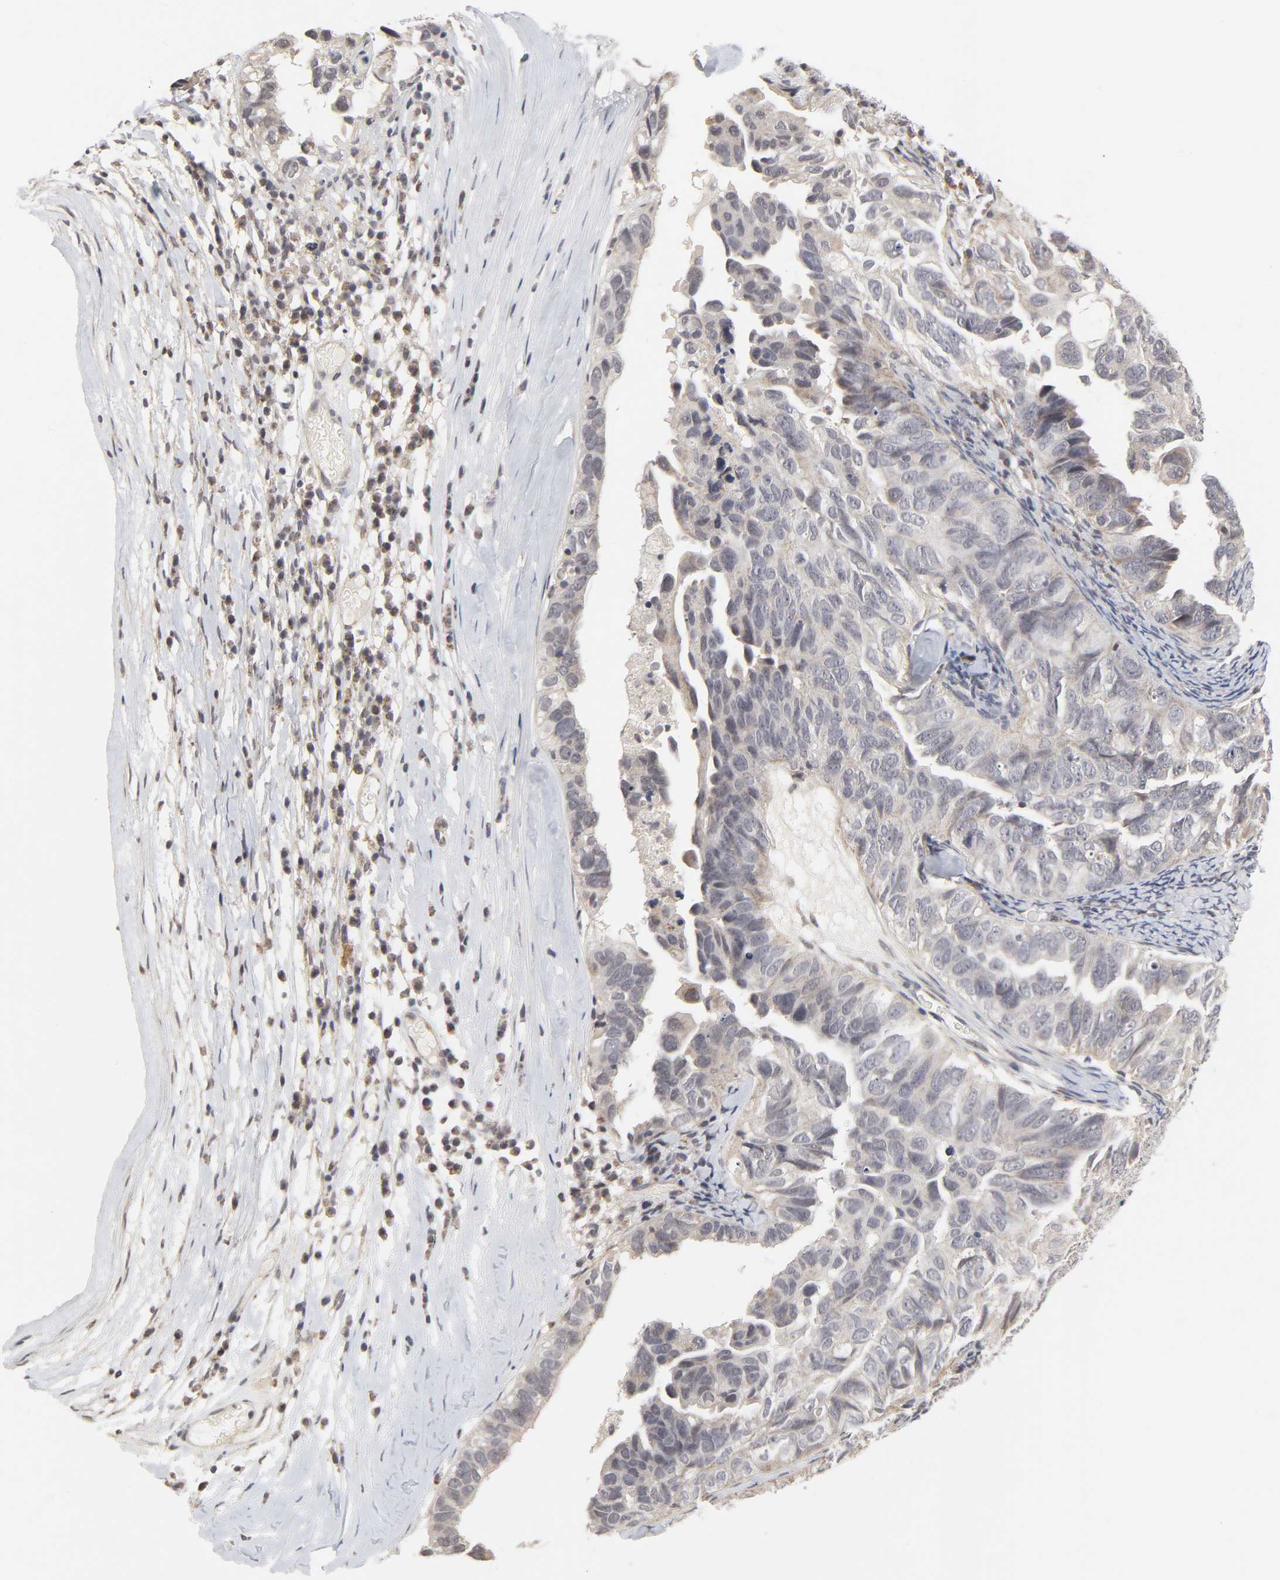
{"staining": {"intensity": "weak", "quantity": "25%-75%", "location": "cytoplasmic/membranous"}, "tissue": "ovarian cancer", "cell_type": "Tumor cells", "image_type": "cancer", "snomed": [{"axis": "morphology", "description": "Cystadenocarcinoma, serous, NOS"}, {"axis": "topography", "description": "Ovary"}], "caption": "Brown immunohistochemical staining in ovarian cancer exhibits weak cytoplasmic/membranous positivity in approximately 25%-75% of tumor cells.", "gene": "AUH", "patient": {"sex": "female", "age": 82}}